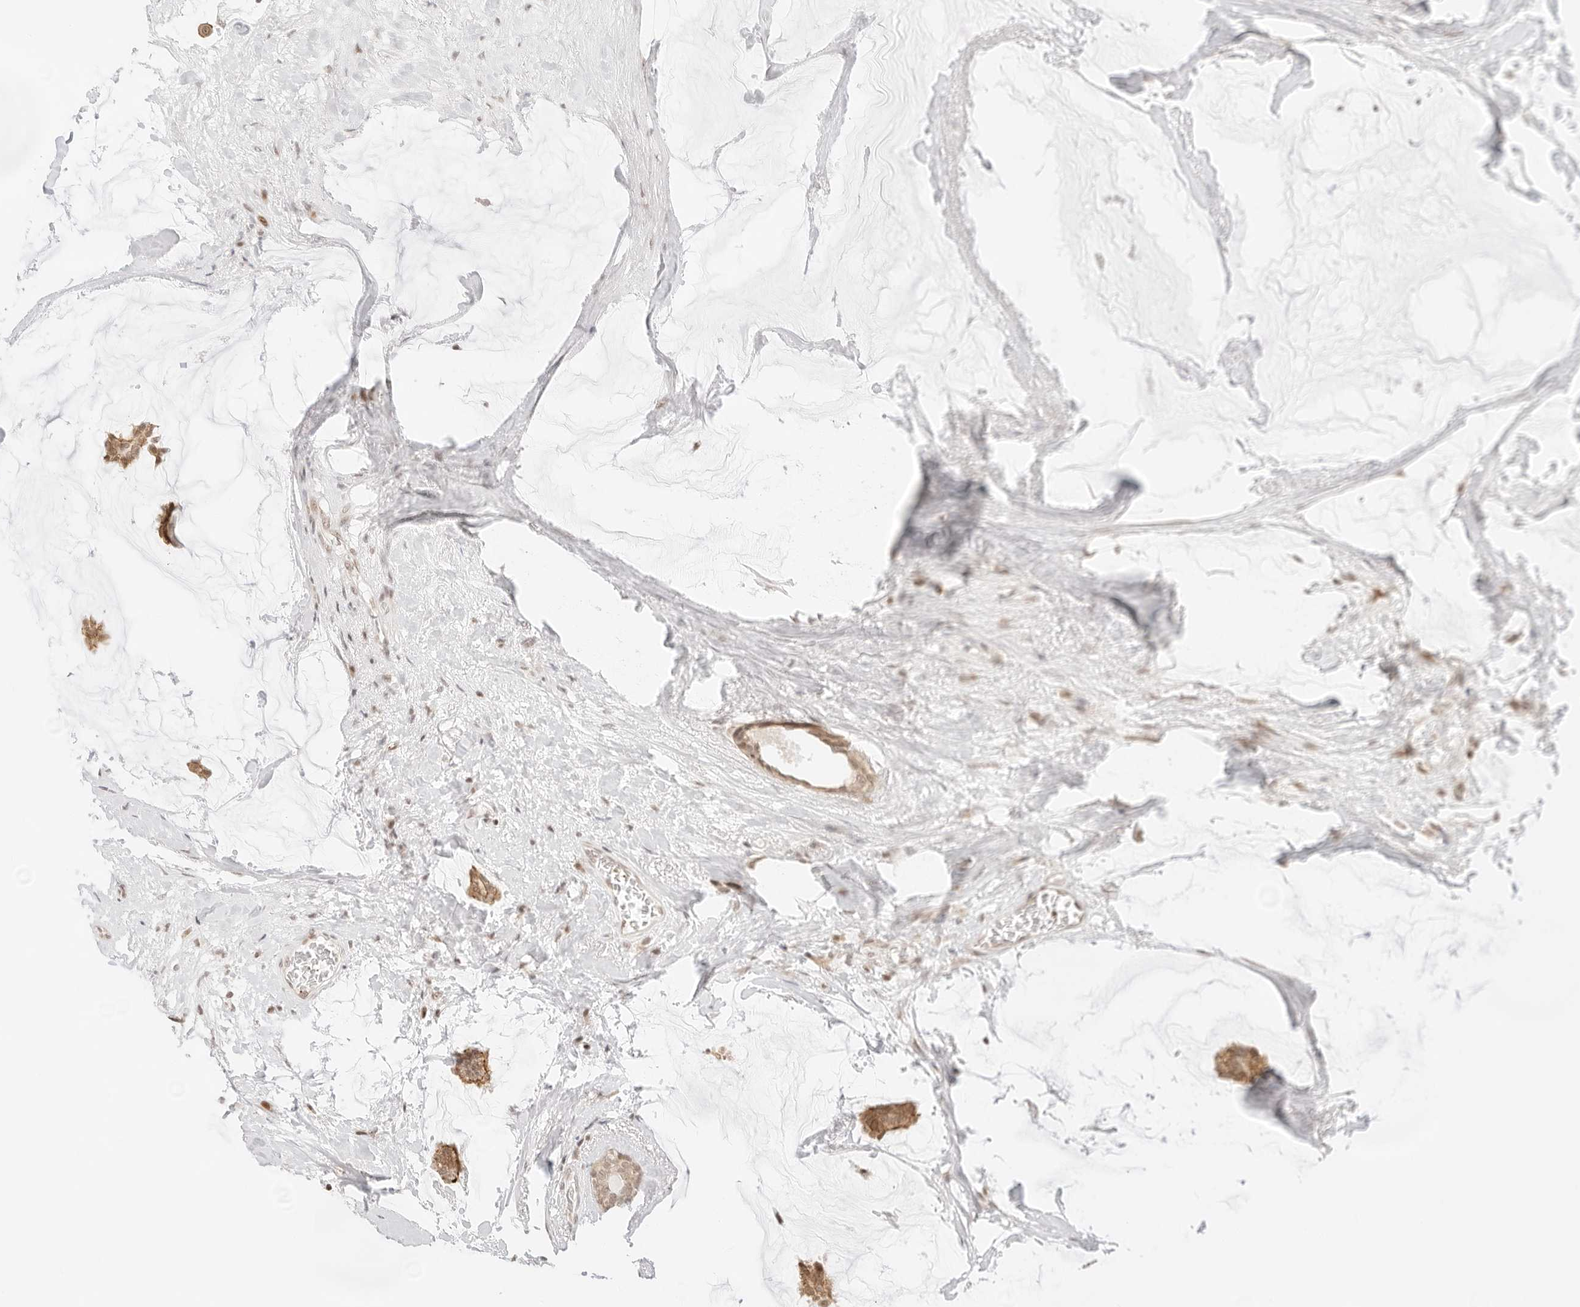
{"staining": {"intensity": "moderate", "quantity": ">75%", "location": "cytoplasmic/membranous,nuclear"}, "tissue": "breast cancer", "cell_type": "Tumor cells", "image_type": "cancer", "snomed": [{"axis": "morphology", "description": "Duct carcinoma"}, {"axis": "topography", "description": "Breast"}], "caption": "This is a photomicrograph of IHC staining of breast infiltrating ductal carcinoma, which shows moderate staining in the cytoplasmic/membranous and nuclear of tumor cells.", "gene": "GNAS", "patient": {"sex": "female", "age": 93}}